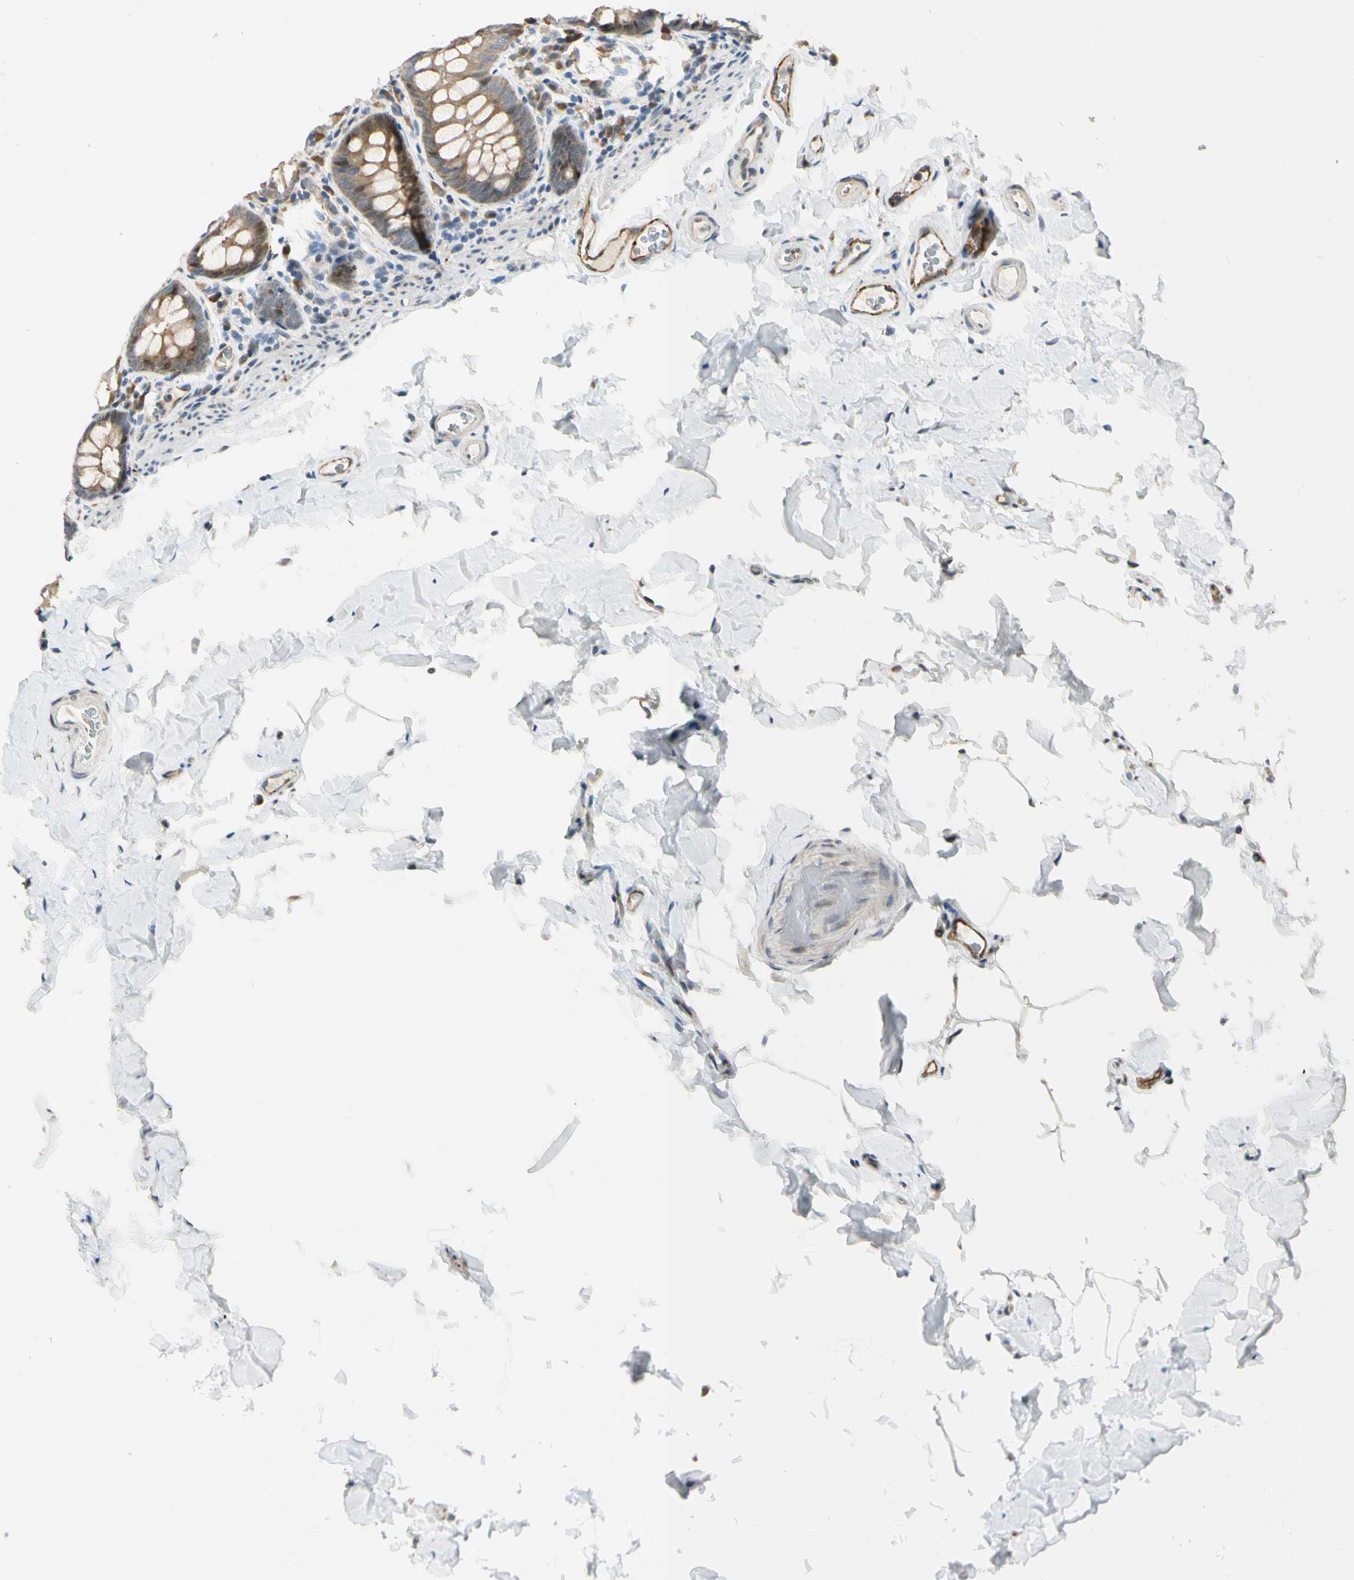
{"staining": {"intensity": "moderate", "quantity": ">75%", "location": "cytoplasmic/membranous"}, "tissue": "colon", "cell_type": "Endothelial cells", "image_type": "normal", "snomed": [{"axis": "morphology", "description": "Normal tissue, NOS"}, {"axis": "topography", "description": "Colon"}], "caption": "Colon stained with DAB (3,3'-diaminobenzidine) immunohistochemistry shows medium levels of moderate cytoplasmic/membranous positivity in approximately >75% of endothelial cells. Using DAB (brown) and hematoxylin (blue) stains, captured at high magnification using brightfield microscopy.", "gene": "NPDC1", "patient": {"sex": "female", "age": 61}}